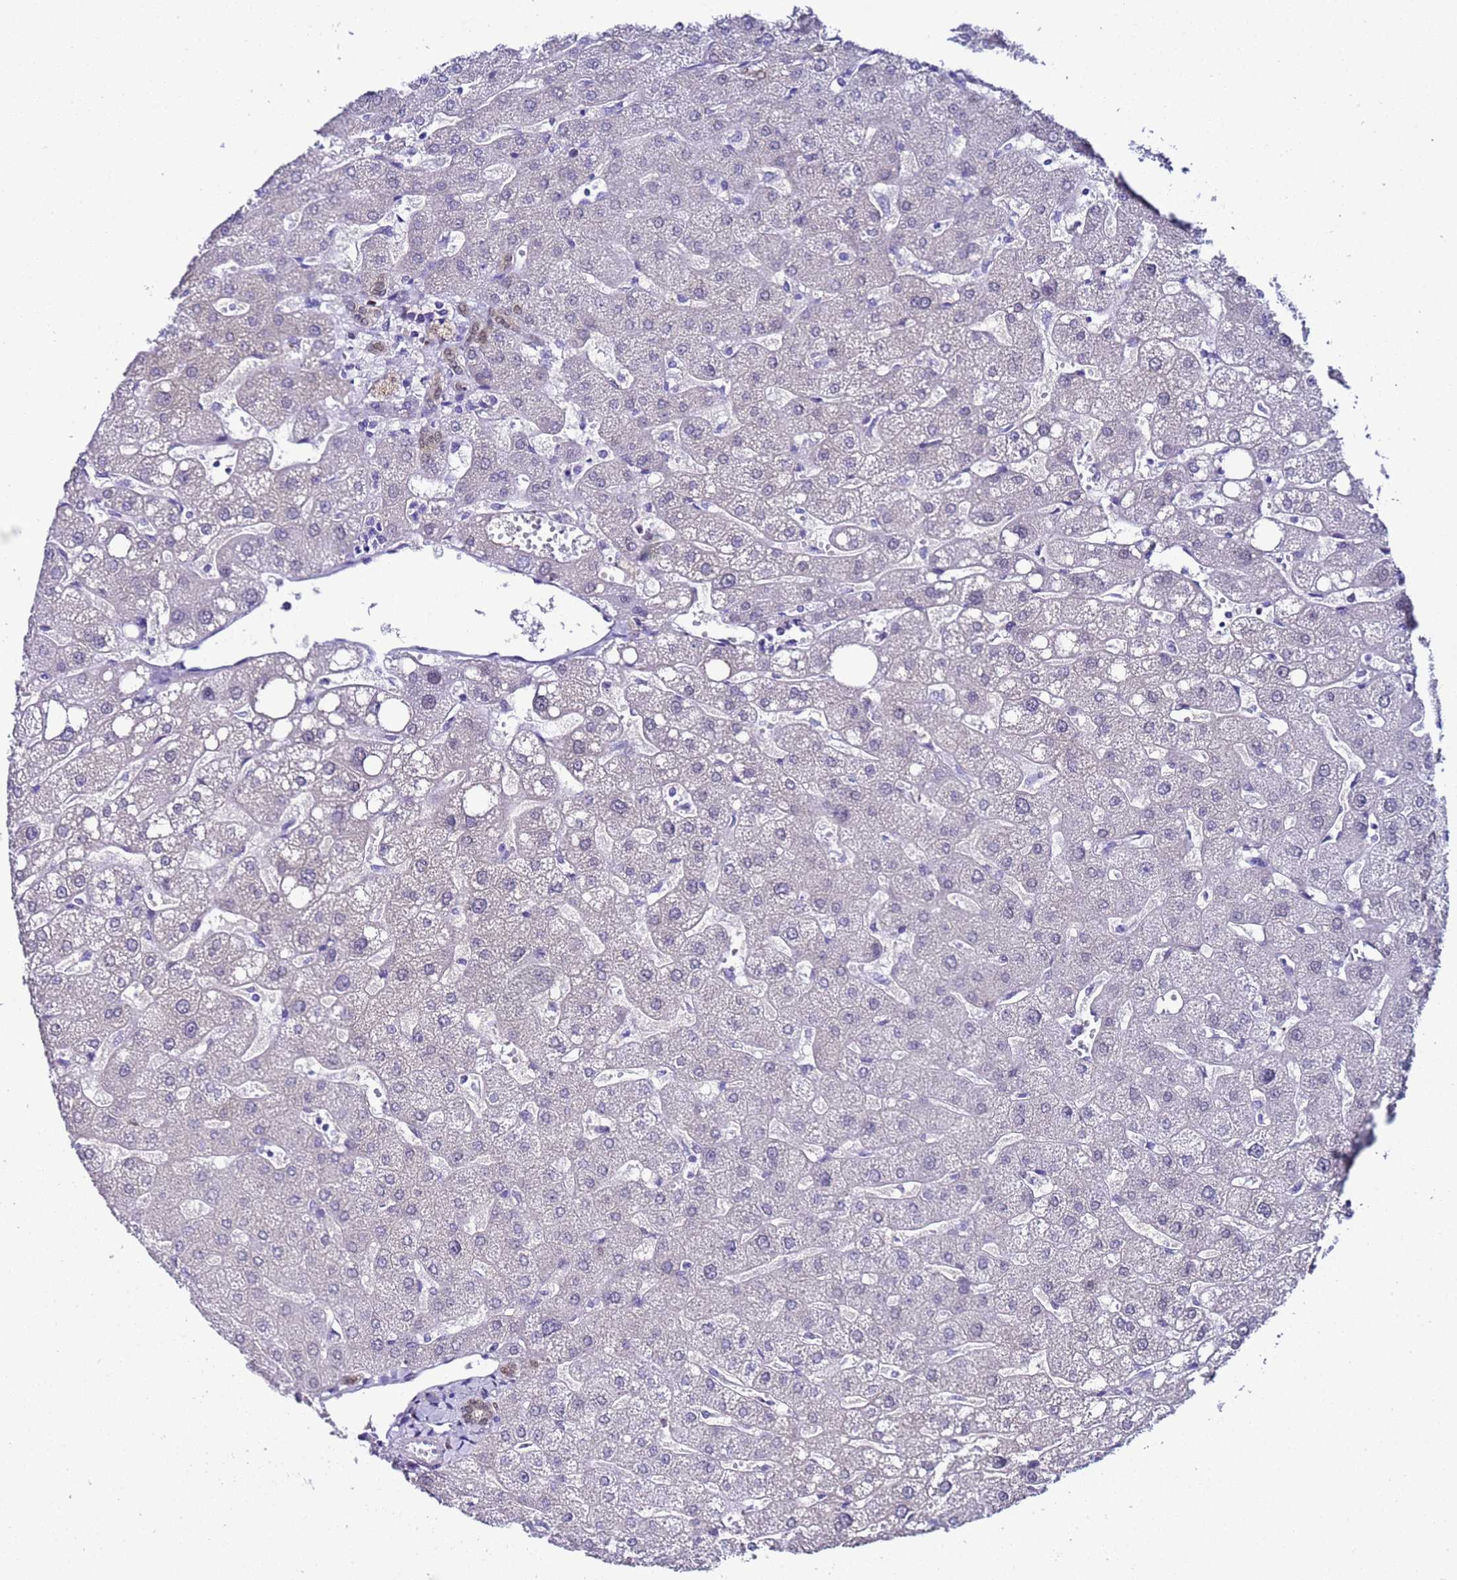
{"staining": {"intensity": "moderate", "quantity": "<25%", "location": "nuclear"}, "tissue": "liver", "cell_type": "Cholangiocytes", "image_type": "normal", "snomed": [{"axis": "morphology", "description": "Normal tissue, NOS"}, {"axis": "topography", "description": "Liver"}], "caption": "Moderate nuclear expression for a protein is present in approximately <25% of cholangiocytes of benign liver using immunohistochemistry.", "gene": "BCL7A", "patient": {"sex": "male", "age": 67}}